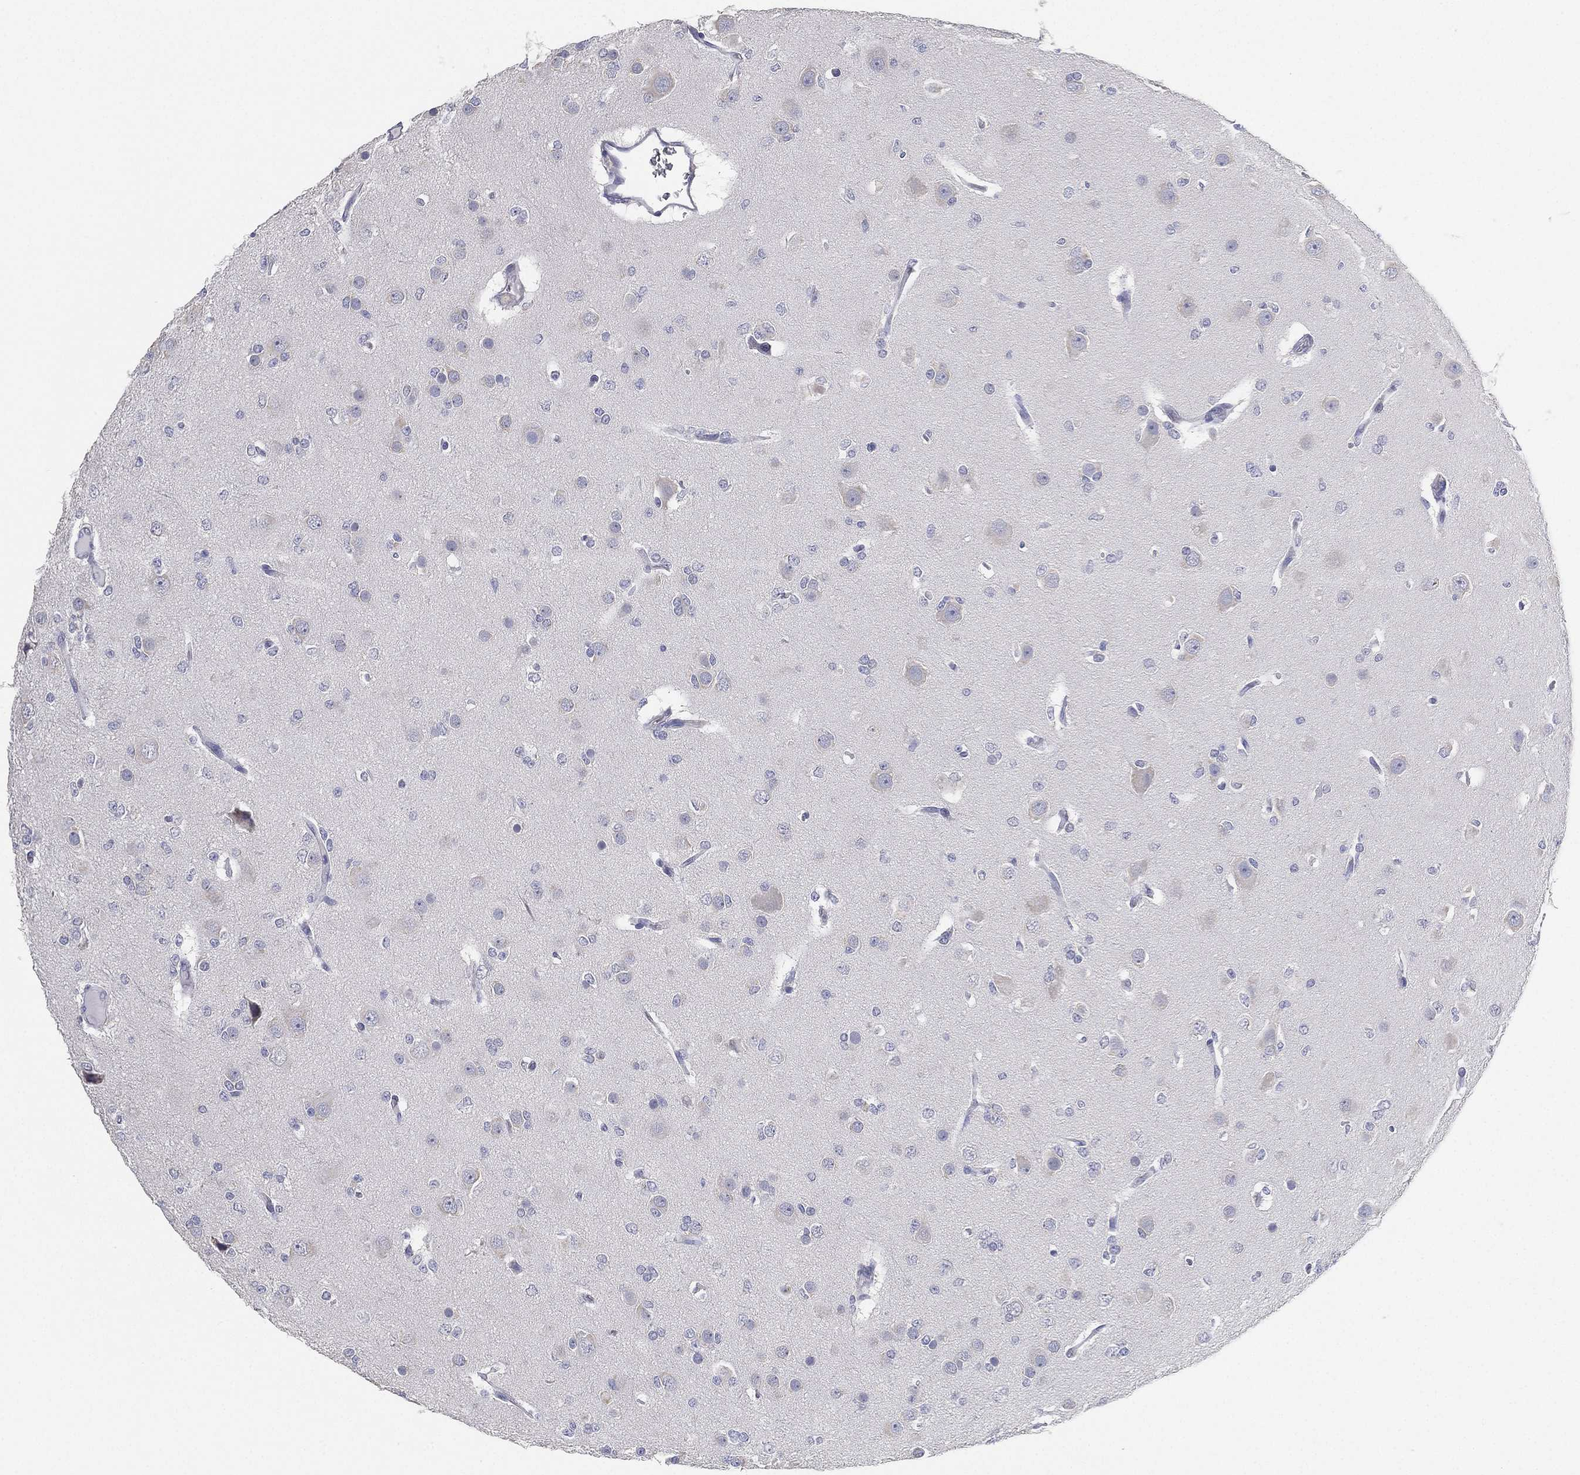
{"staining": {"intensity": "negative", "quantity": "none", "location": "none"}, "tissue": "glioma", "cell_type": "Tumor cells", "image_type": "cancer", "snomed": [{"axis": "morphology", "description": "Glioma, malignant, Low grade"}, {"axis": "topography", "description": "Brain"}], "caption": "Immunohistochemistry (IHC) histopathology image of human glioma stained for a protein (brown), which reveals no positivity in tumor cells.", "gene": "FAM187B", "patient": {"sex": "male", "age": 27}}